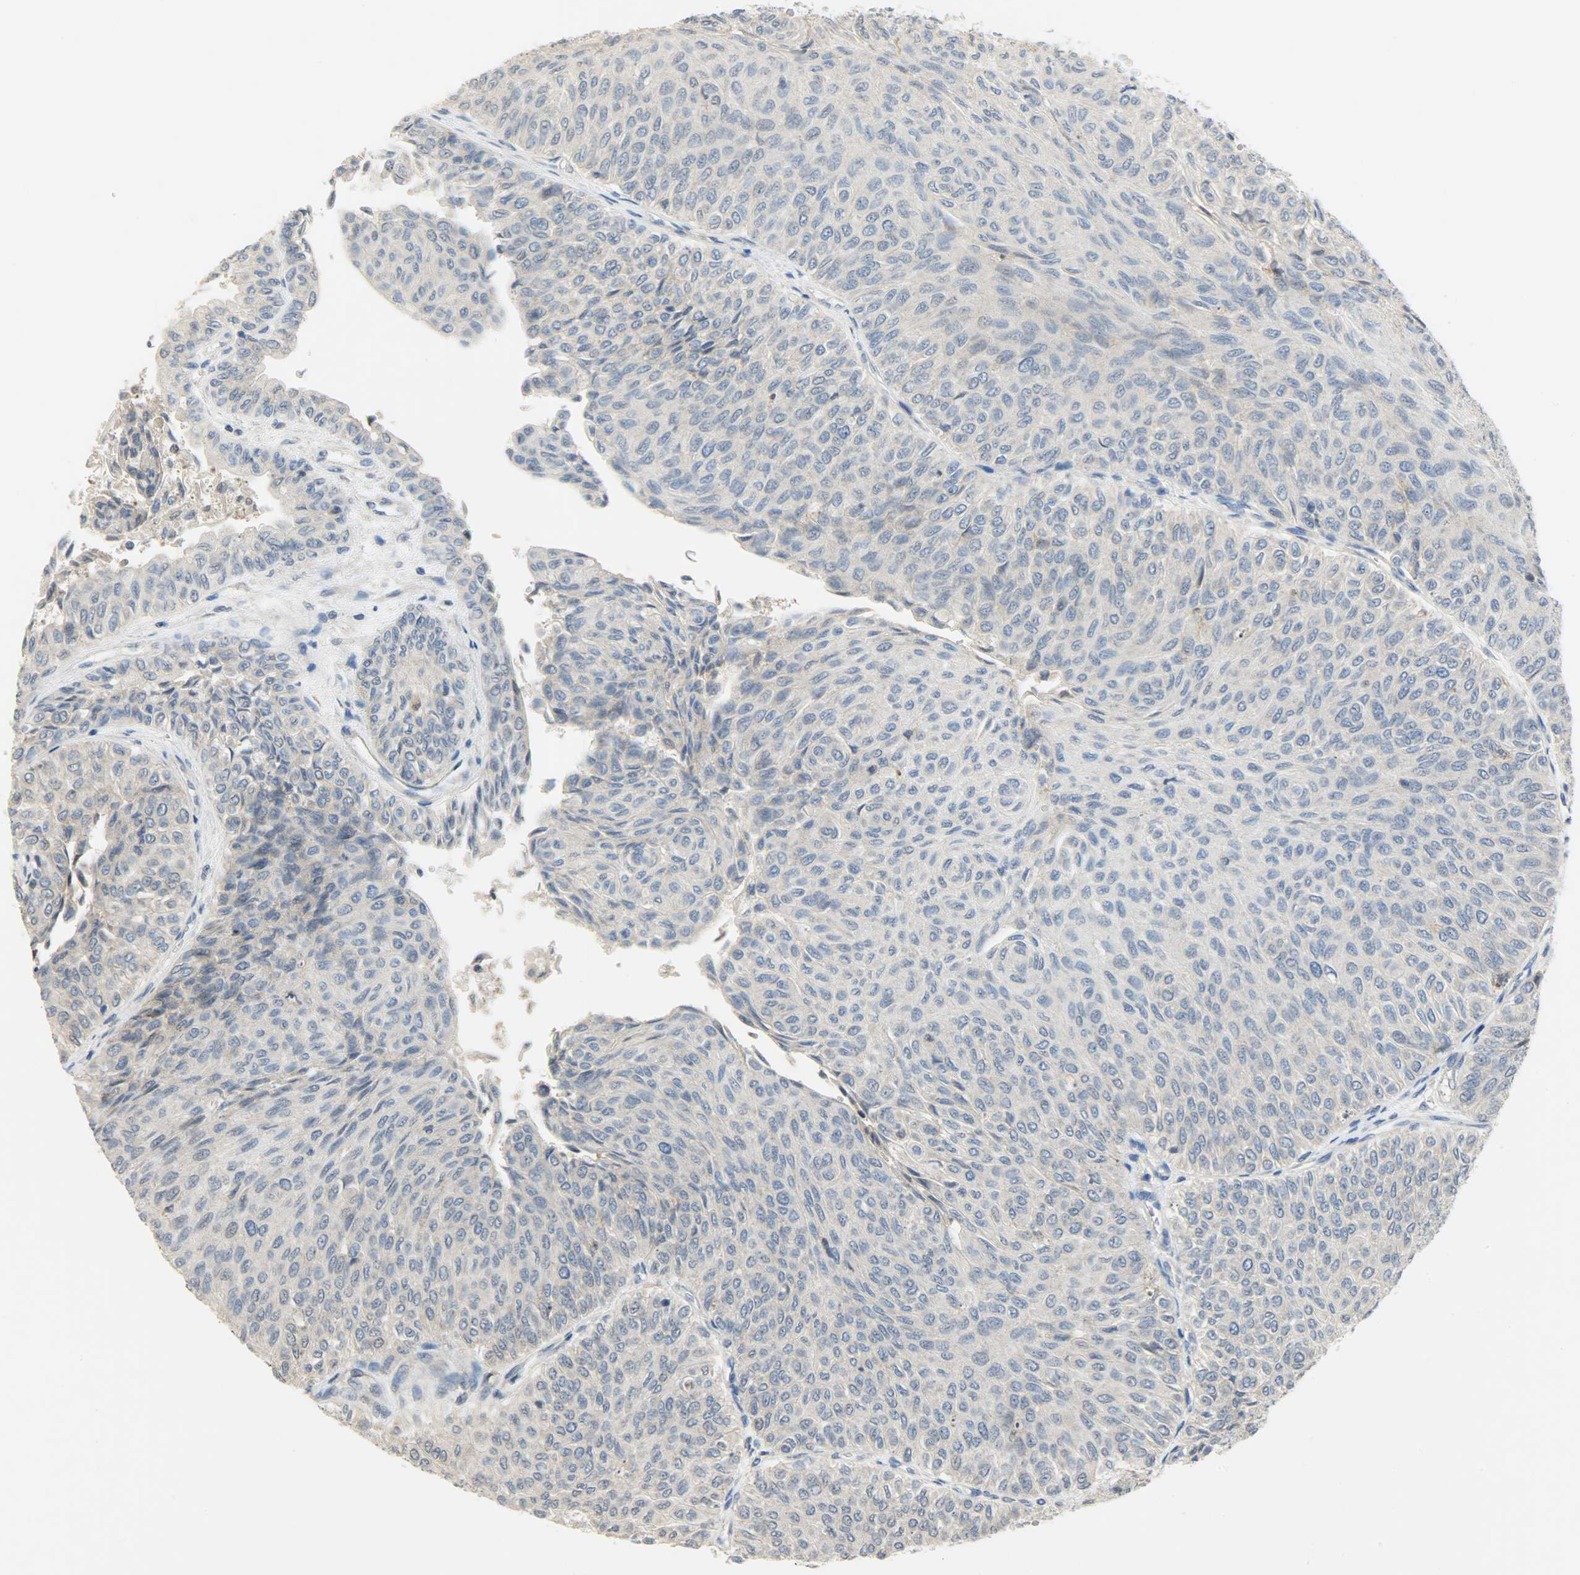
{"staining": {"intensity": "weak", "quantity": "25%-75%", "location": "cytoplasmic/membranous"}, "tissue": "urothelial cancer", "cell_type": "Tumor cells", "image_type": "cancer", "snomed": [{"axis": "morphology", "description": "Urothelial carcinoma, Low grade"}, {"axis": "topography", "description": "Urinary bladder"}], "caption": "About 25%-75% of tumor cells in urothelial cancer demonstrate weak cytoplasmic/membranous protein staining as visualized by brown immunohistochemical staining.", "gene": "TRIM21", "patient": {"sex": "male", "age": 78}}